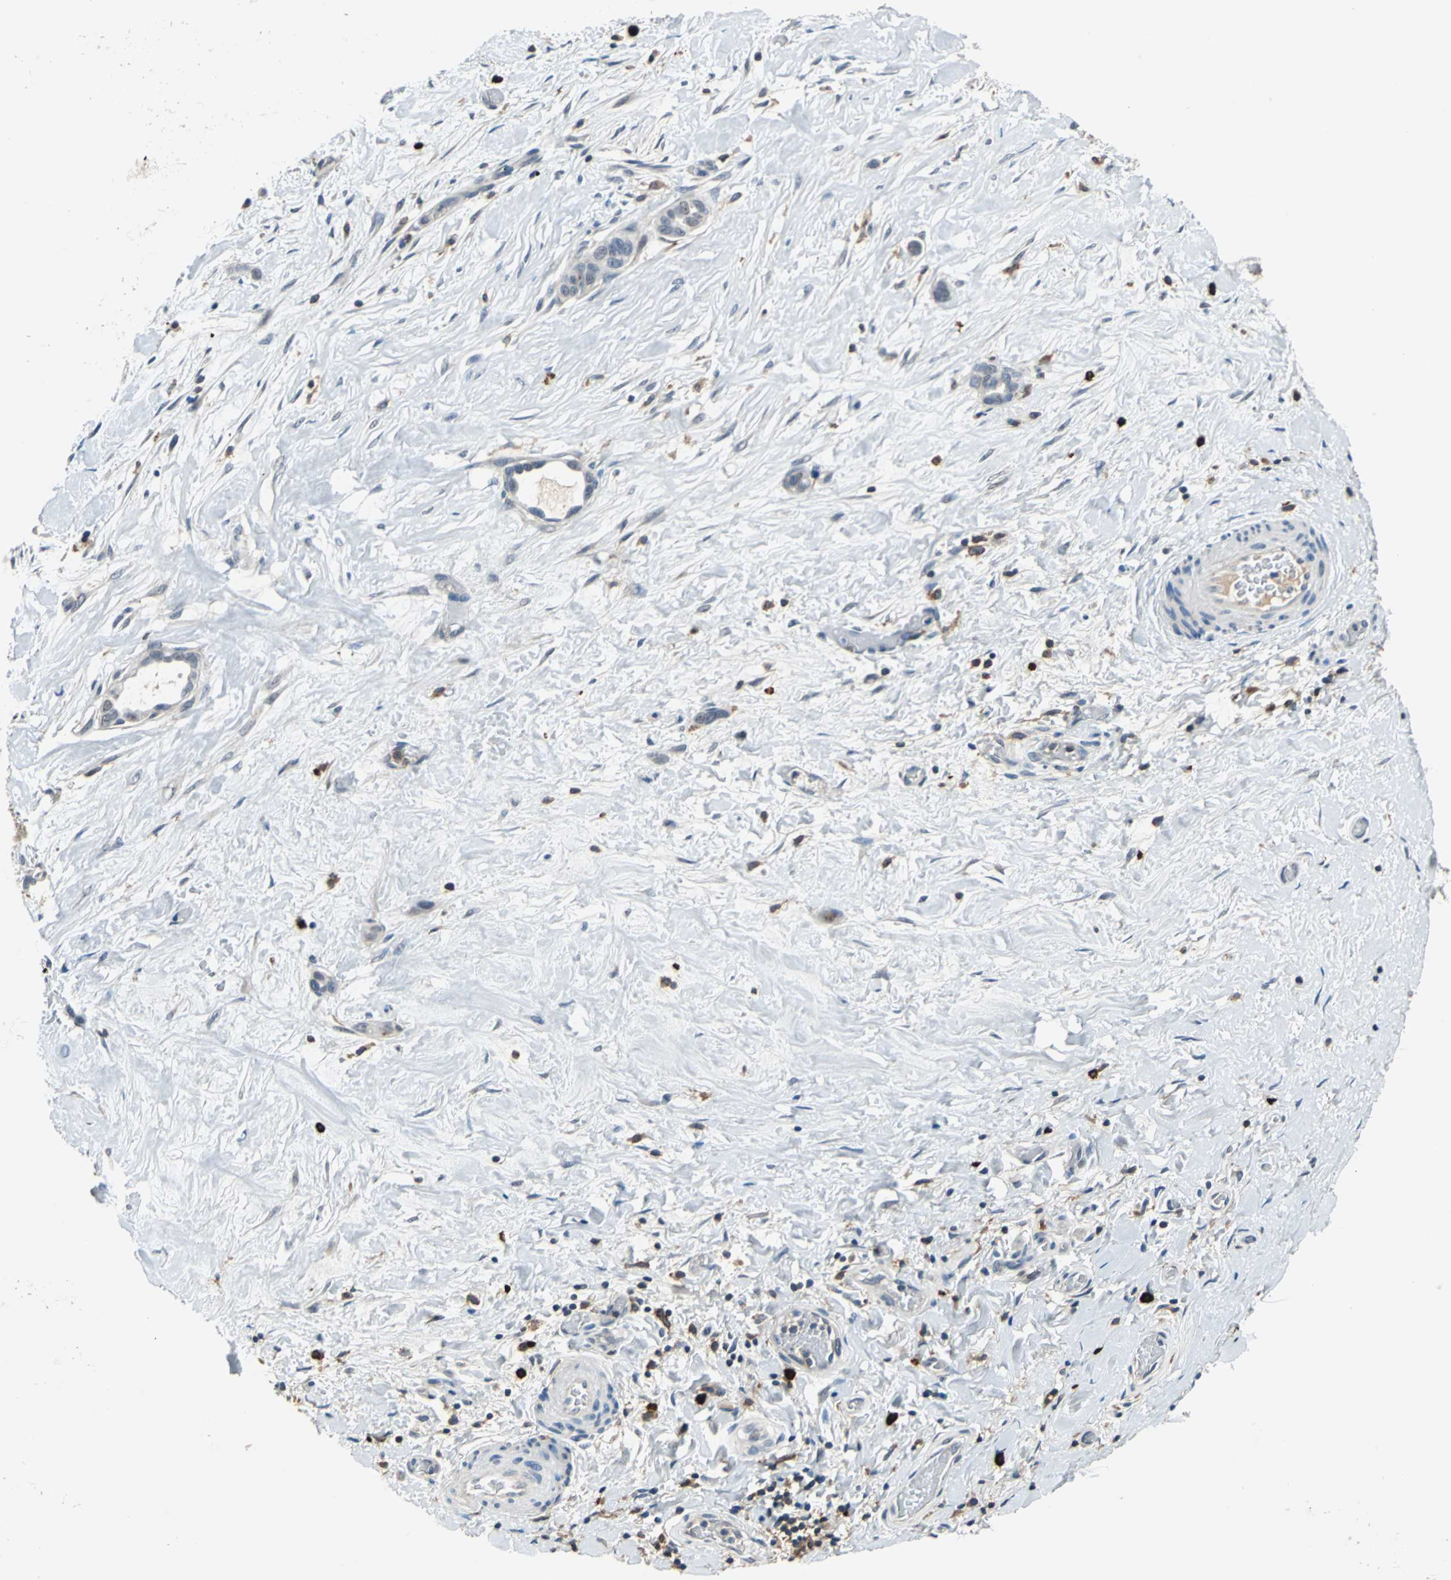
{"staining": {"intensity": "weak", "quantity": "<25%", "location": "cytoplasmic/membranous"}, "tissue": "liver cancer", "cell_type": "Tumor cells", "image_type": "cancer", "snomed": [{"axis": "morphology", "description": "Cholangiocarcinoma"}, {"axis": "topography", "description": "Liver"}], "caption": "Immunohistochemistry histopathology image of human cholangiocarcinoma (liver) stained for a protein (brown), which displays no expression in tumor cells. (IHC, brightfield microscopy, high magnification).", "gene": "SLC19A2", "patient": {"sex": "female", "age": 65}}